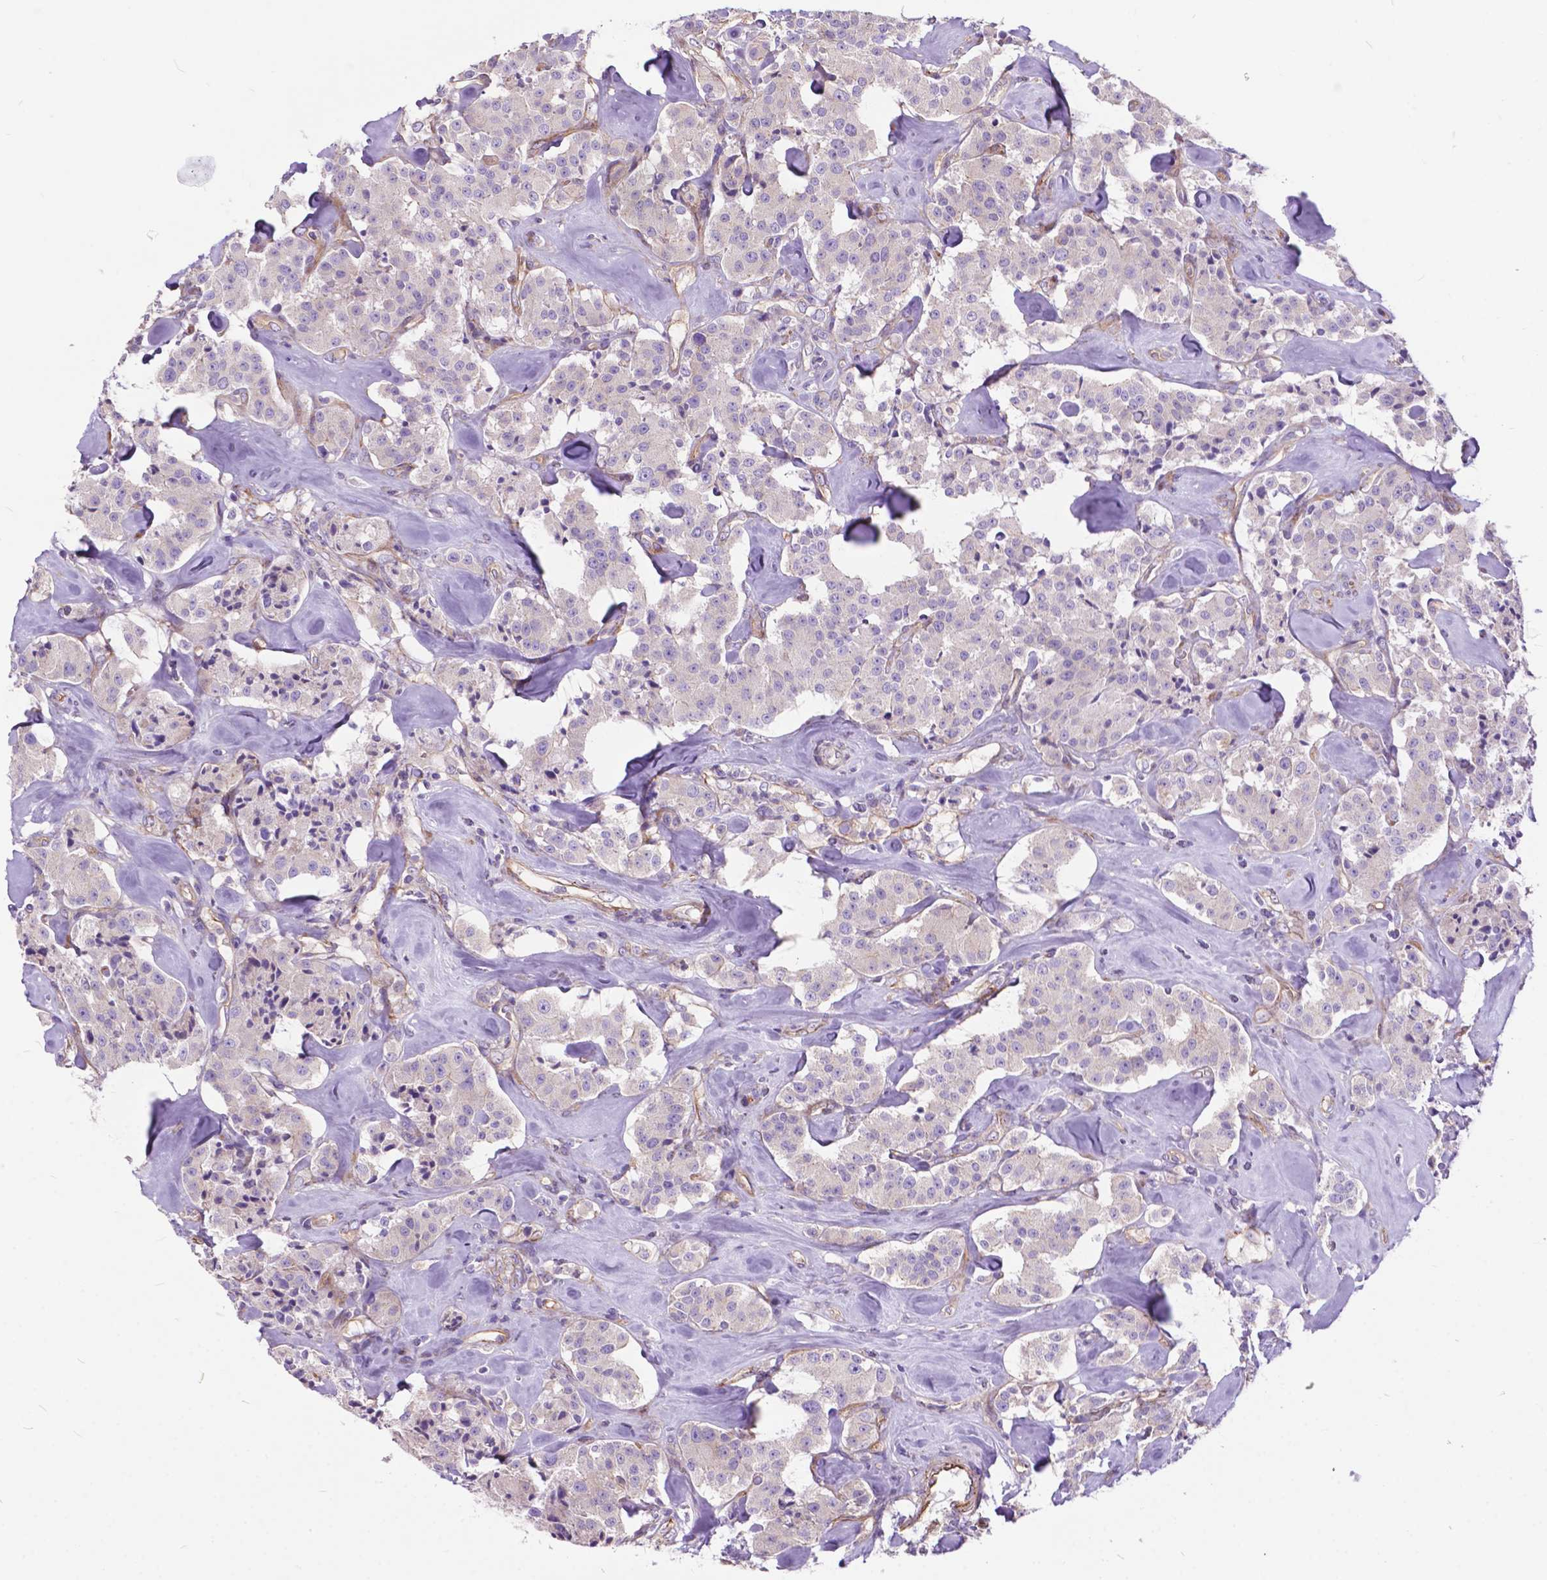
{"staining": {"intensity": "negative", "quantity": "none", "location": "none"}, "tissue": "carcinoid", "cell_type": "Tumor cells", "image_type": "cancer", "snomed": [{"axis": "morphology", "description": "Carcinoid, malignant, NOS"}, {"axis": "topography", "description": "Pancreas"}], "caption": "High magnification brightfield microscopy of carcinoid (malignant) stained with DAB (3,3'-diaminobenzidine) (brown) and counterstained with hematoxylin (blue): tumor cells show no significant staining.", "gene": "FLT4", "patient": {"sex": "male", "age": 41}}